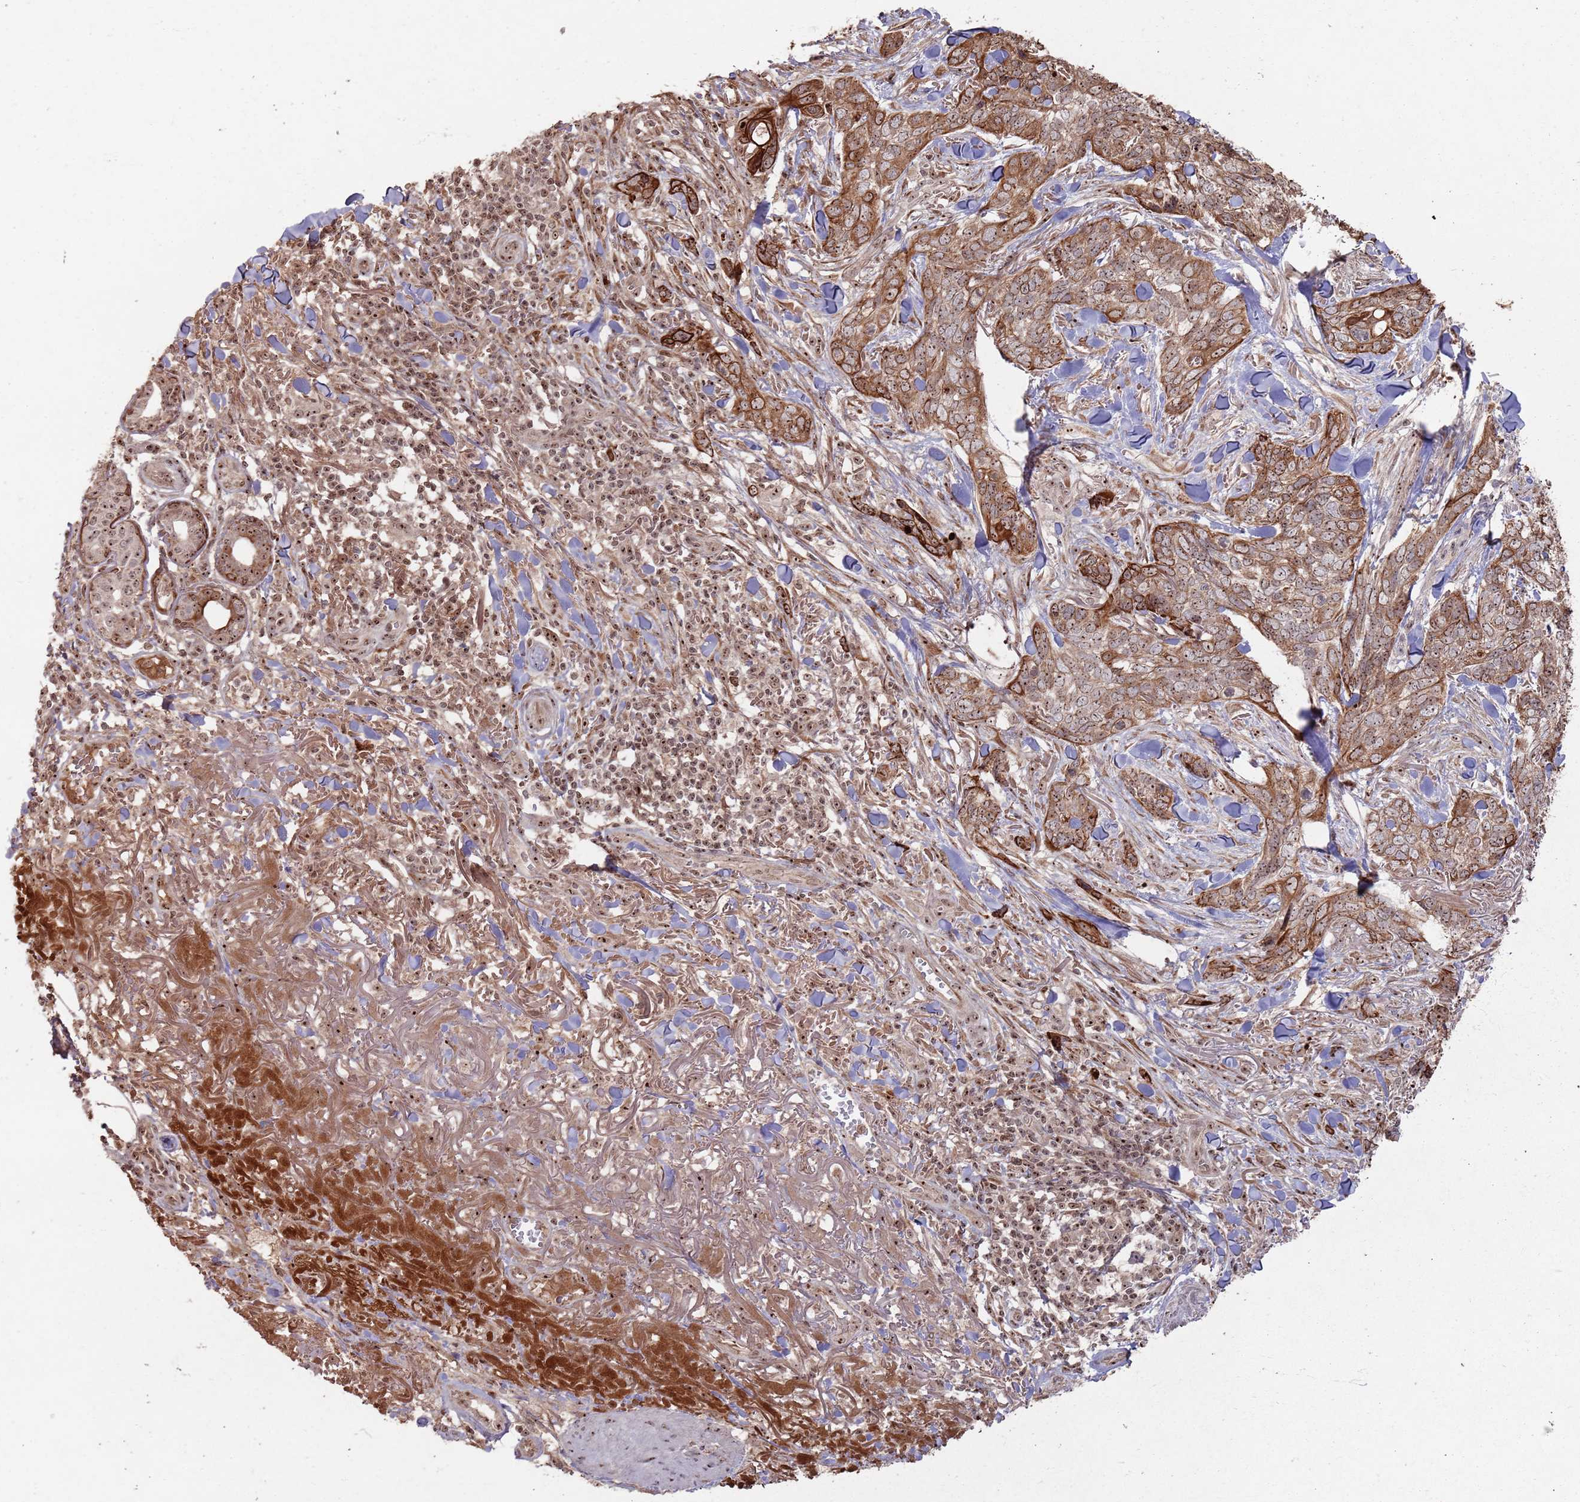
{"staining": {"intensity": "strong", "quantity": ">75%", "location": "cytoplasmic/membranous,nuclear"}, "tissue": "skin cancer", "cell_type": "Tumor cells", "image_type": "cancer", "snomed": [{"axis": "morphology", "description": "Basal cell carcinoma"}, {"axis": "topography", "description": "Skin"}], "caption": "IHC histopathology image of neoplastic tissue: human skin basal cell carcinoma stained using immunohistochemistry (IHC) displays high levels of strong protein expression localized specifically in the cytoplasmic/membranous and nuclear of tumor cells, appearing as a cytoplasmic/membranous and nuclear brown color.", "gene": "UTP11", "patient": {"sex": "male", "age": 86}}